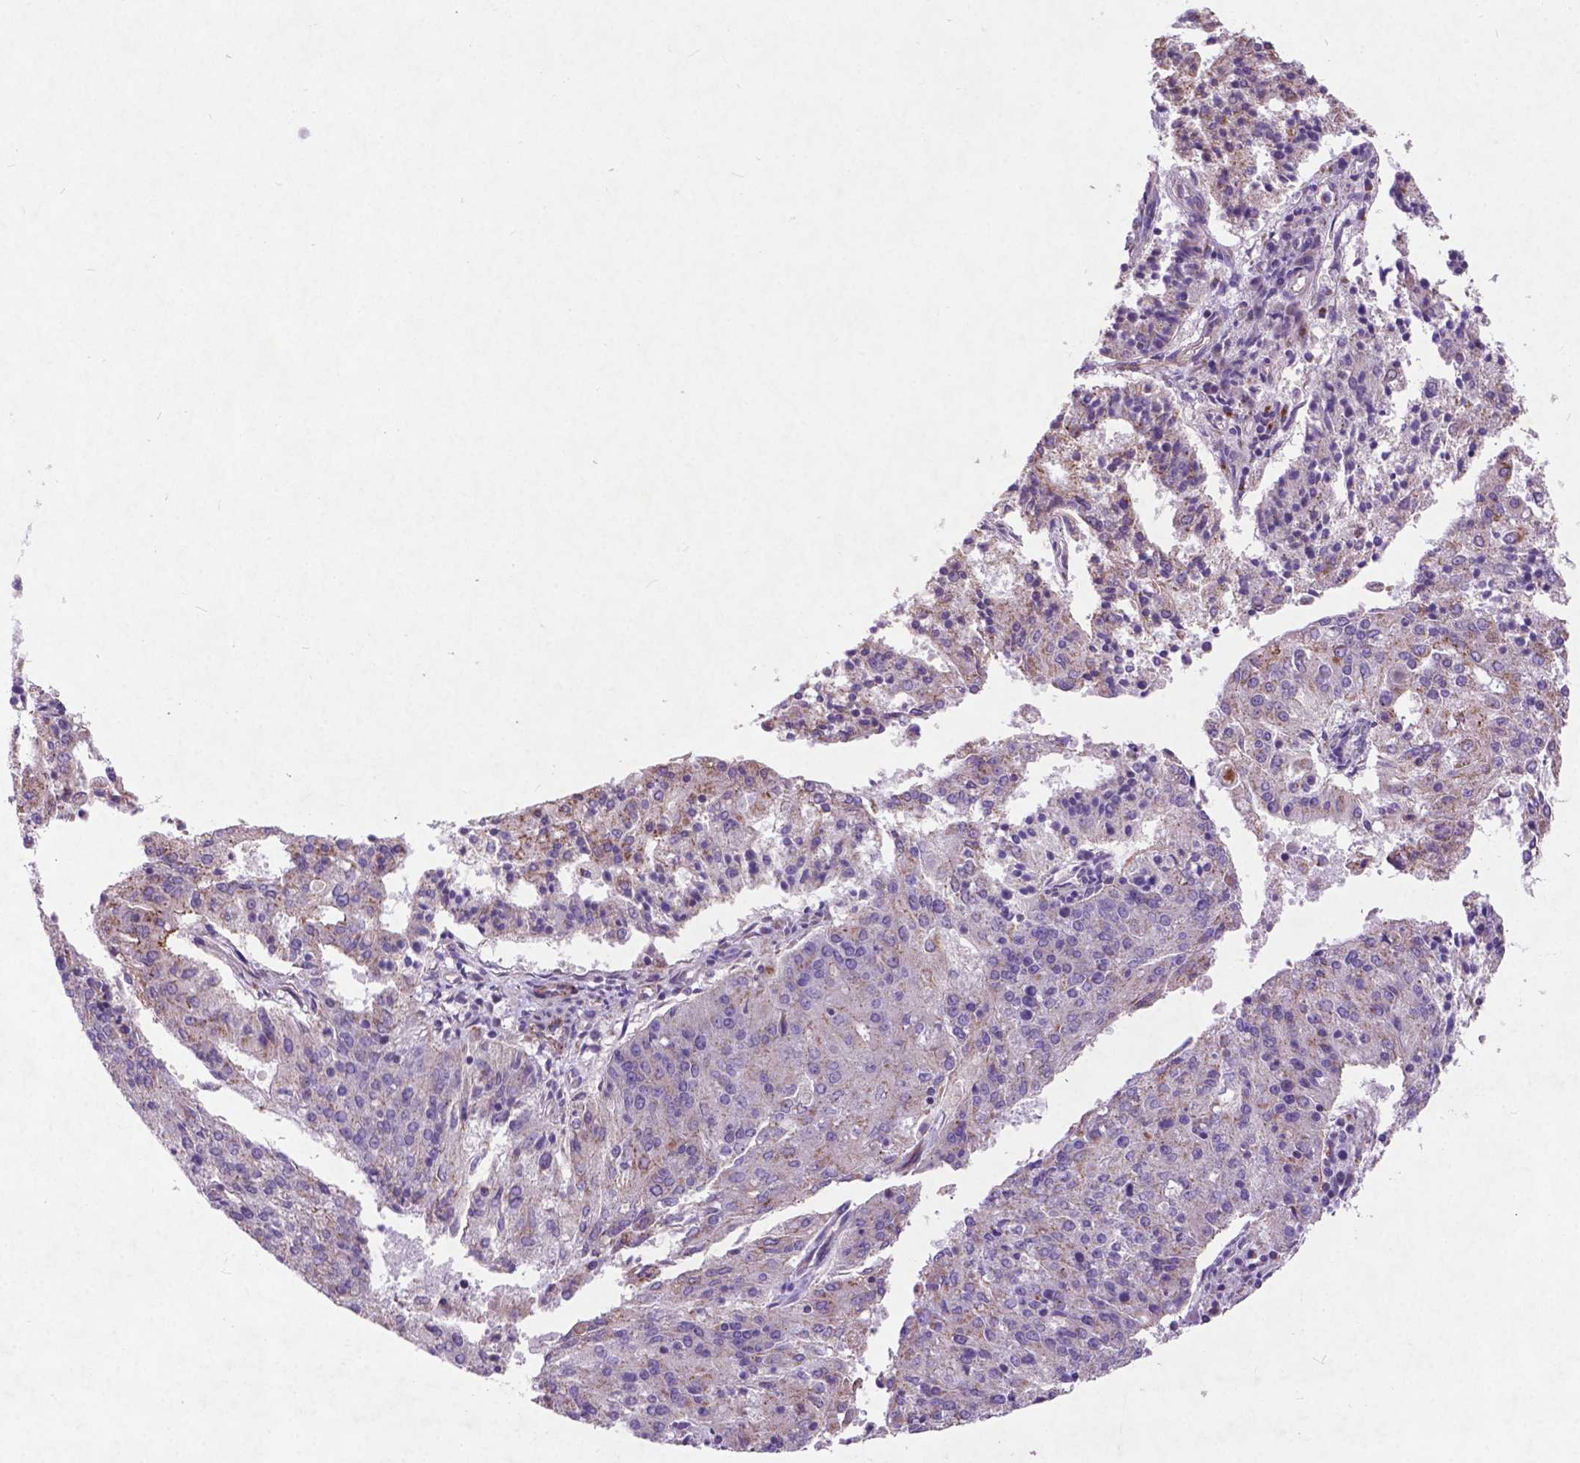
{"staining": {"intensity": "negative", "quantity": "none", "location": "none"}, "tissue": "endometrial cancer", "cell_type": "Tumor cells", "image_type": "cancer", "snomed": [{"axis": "morphology", "description": "Adenocarcinoma, NOS"}, {"axis": "topography", "description": "Endometrium"}], "caption": "Immunohistochemistry photomicrograph of endometrial adenocarcinoma stained for a protein (brown), which shows no staining in tumor cells.", "gene": "ATG4D", "patient": {"sex": "female", "age": 82}}